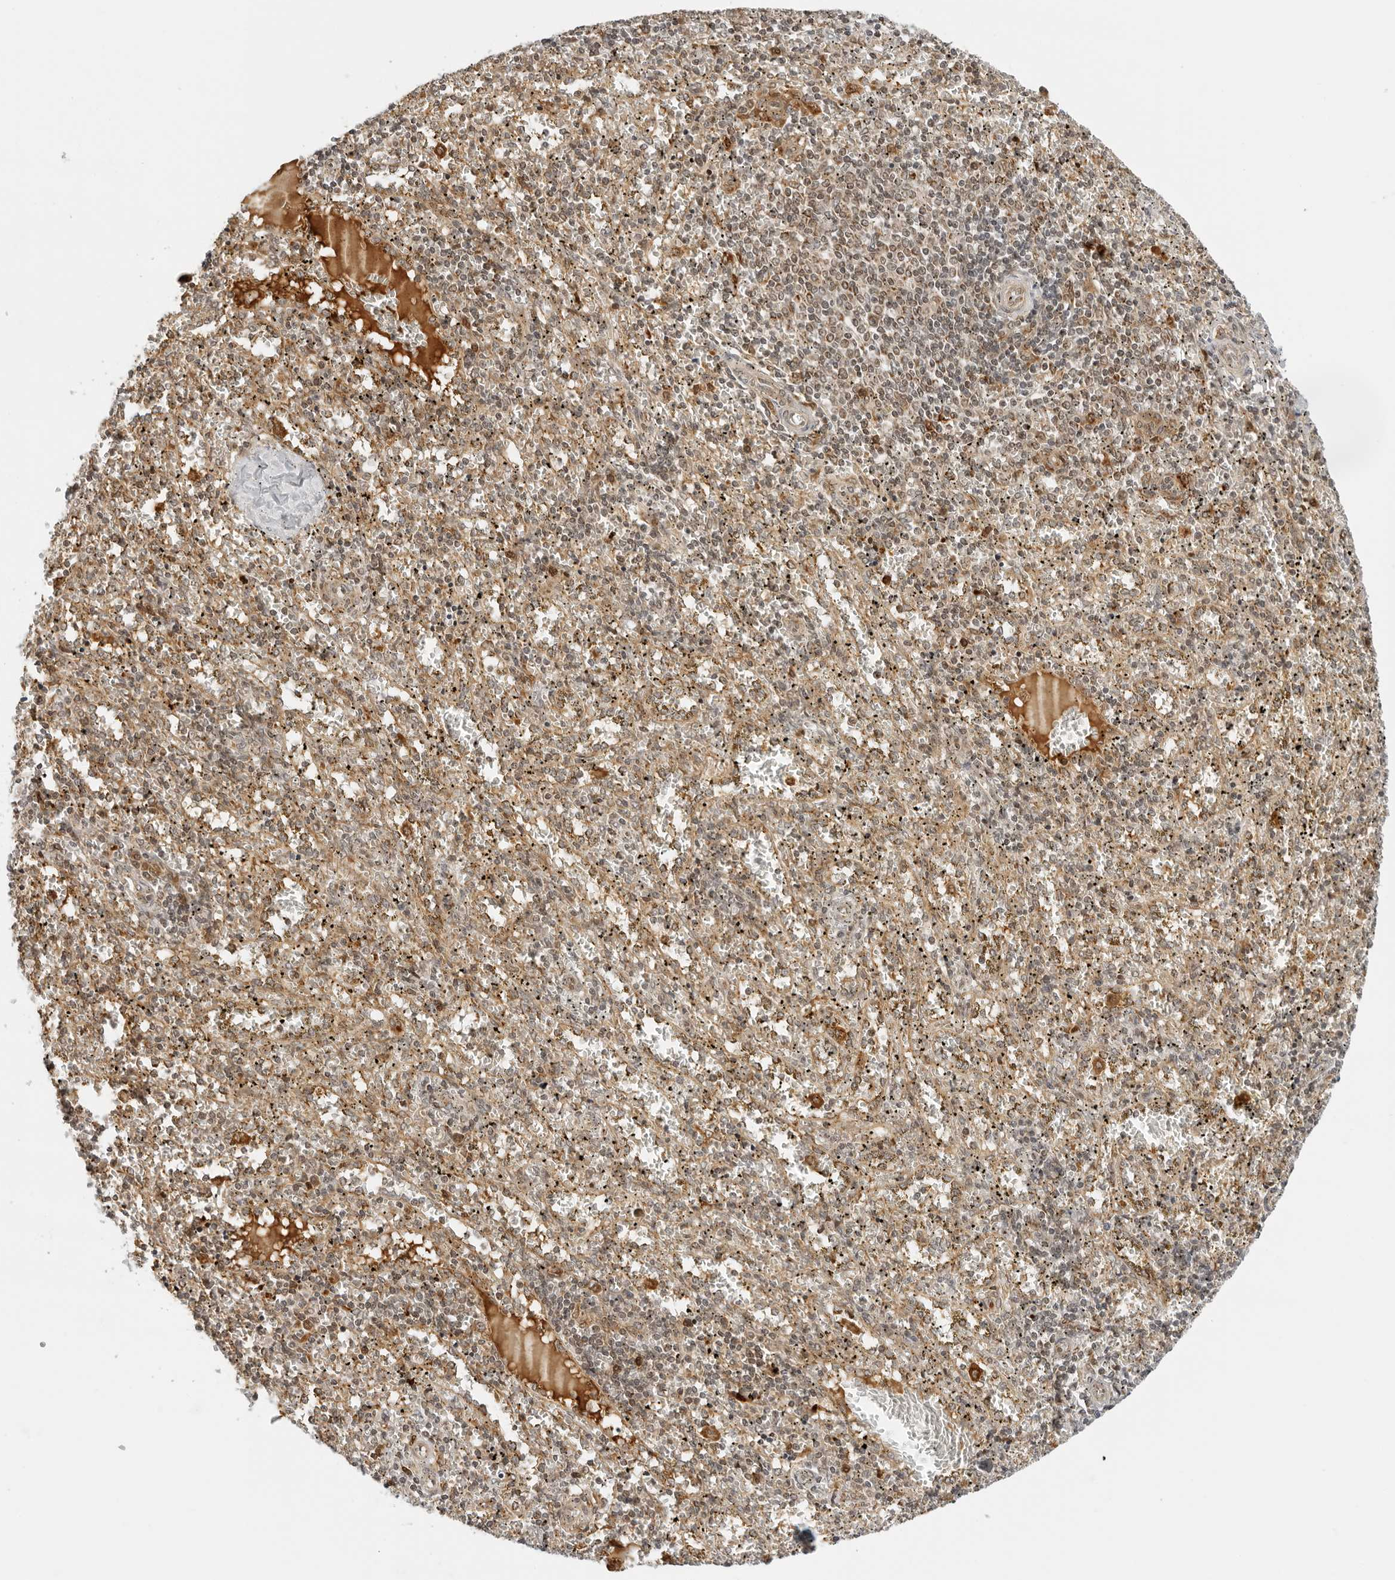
{"staining": {"intensity": "moderate", "quantity": "25%-75%", "location": "cytoplasmic/membranous"}, "tissue": "spleen", "cell_type": "Cells in red pulp", "image_type": "normal", "snomed": [{"axis": "morphology", "description": "Normal tissue, NOS"}, {"axis": "topography", "description": "Spleen"}], "caption": "Immunohistochemistry (DAB) staining of normal human spleen reveals moderate cytoplasmic/membranous protein staining in approximately 25%-75% of cells in red pulp.", "gene": "RC3H1", "patient": {"sex": "male", "age": 11}}